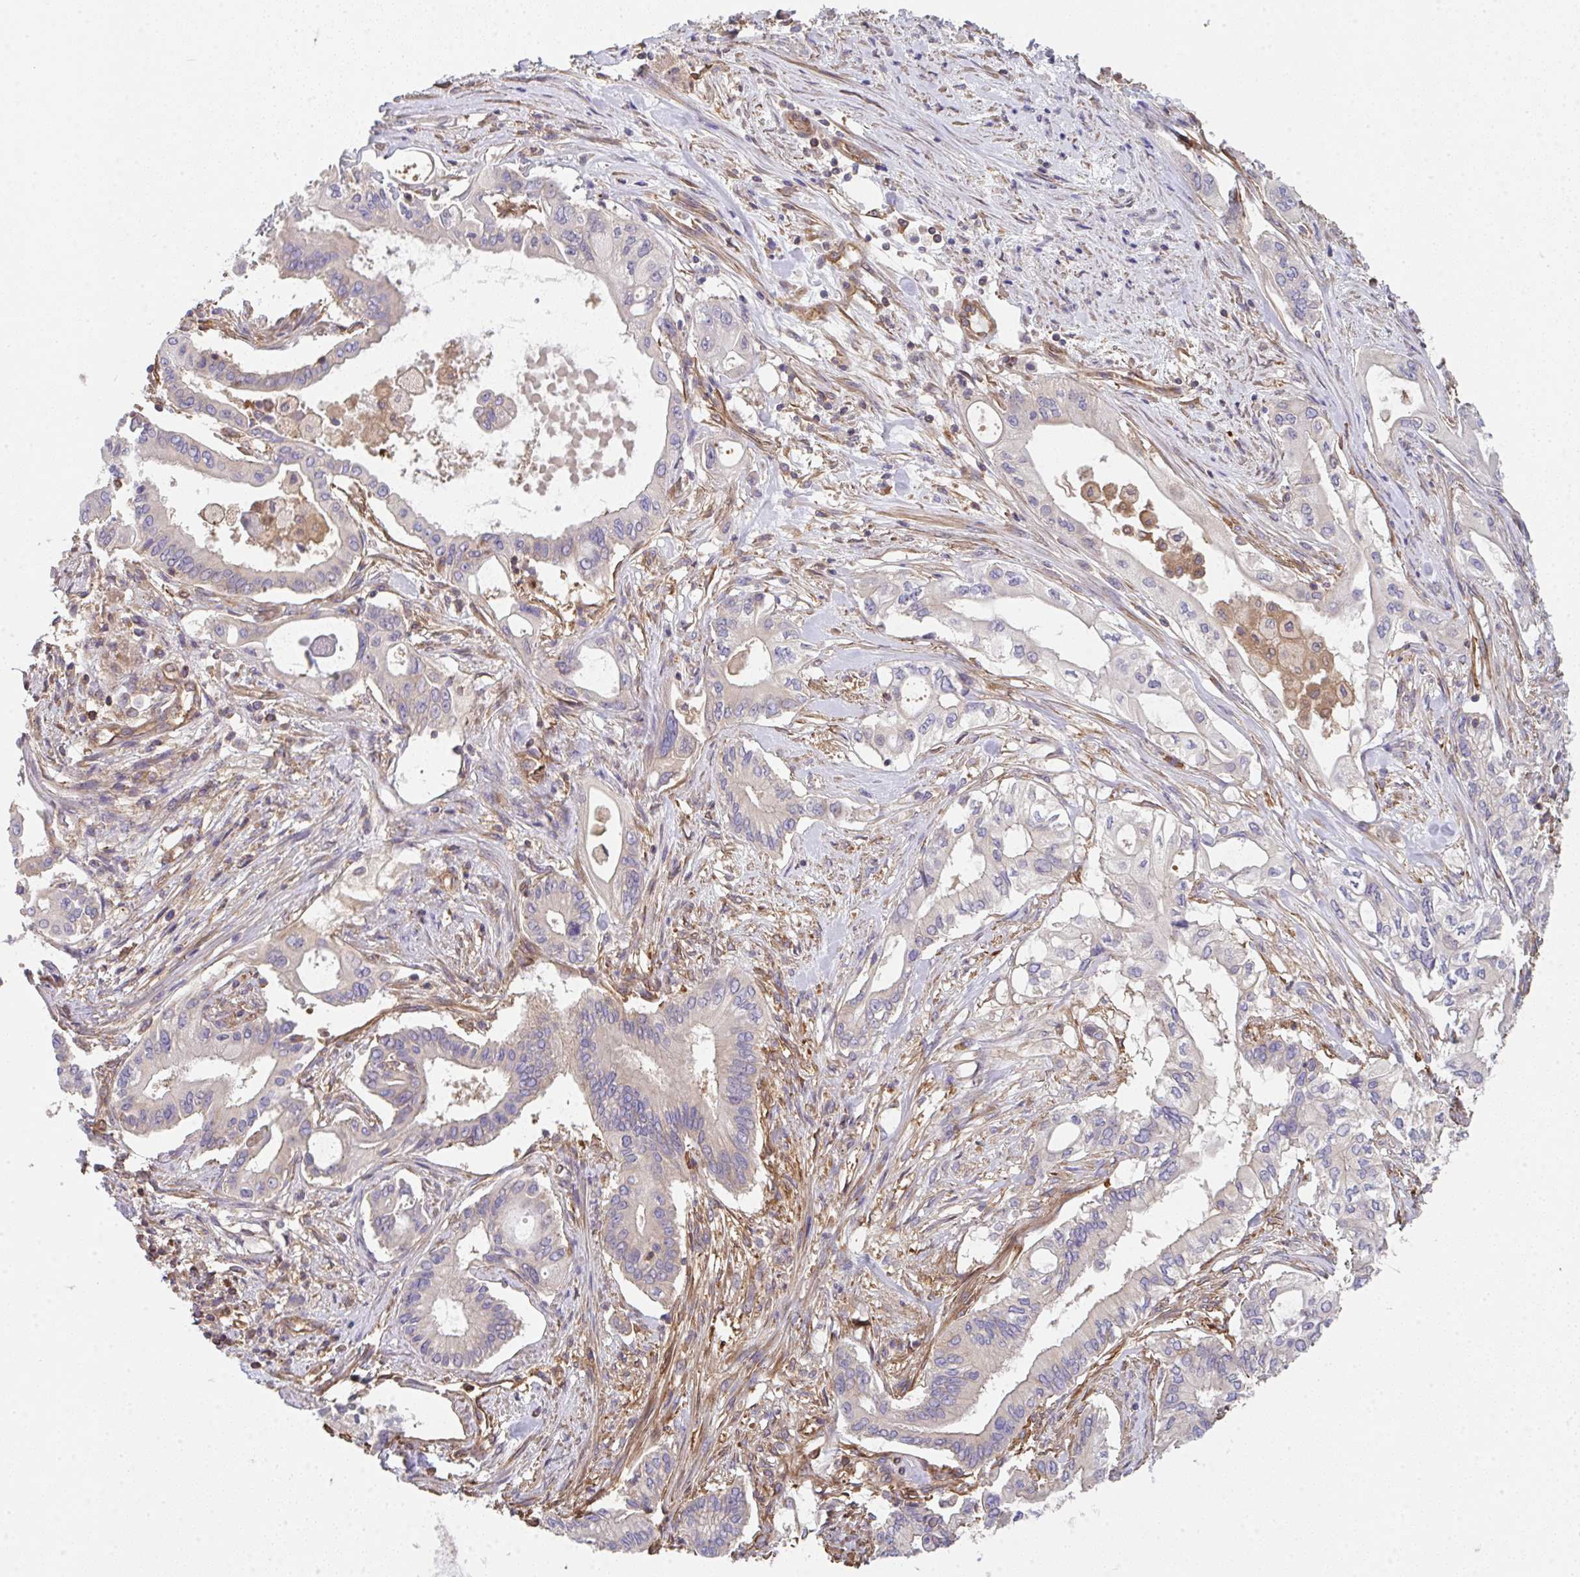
{"staining": {"intensity": "weak", "quantity": "<25%", "location": "cytoplasmic/membranous"}, "tissue": "pancreatic cancer", "cell_type": "Tumor cells", "image_type": "cancer", "snomed": [{"axis": "morphology", "description": "Adenocarcinoma, NOS"}, {"axis": "topography", "description": "Pancreas"}], "caption": "This photomicrograph is of pancreatic adenocarcinoma stained with immunohistochemistry (IHC) to label a protein in brown with the nuclei are counter-stained blue. There is no positivity in tumor cells.", "gene": "TMEM229A", "patient": {"sex": "female", "age": 68}}